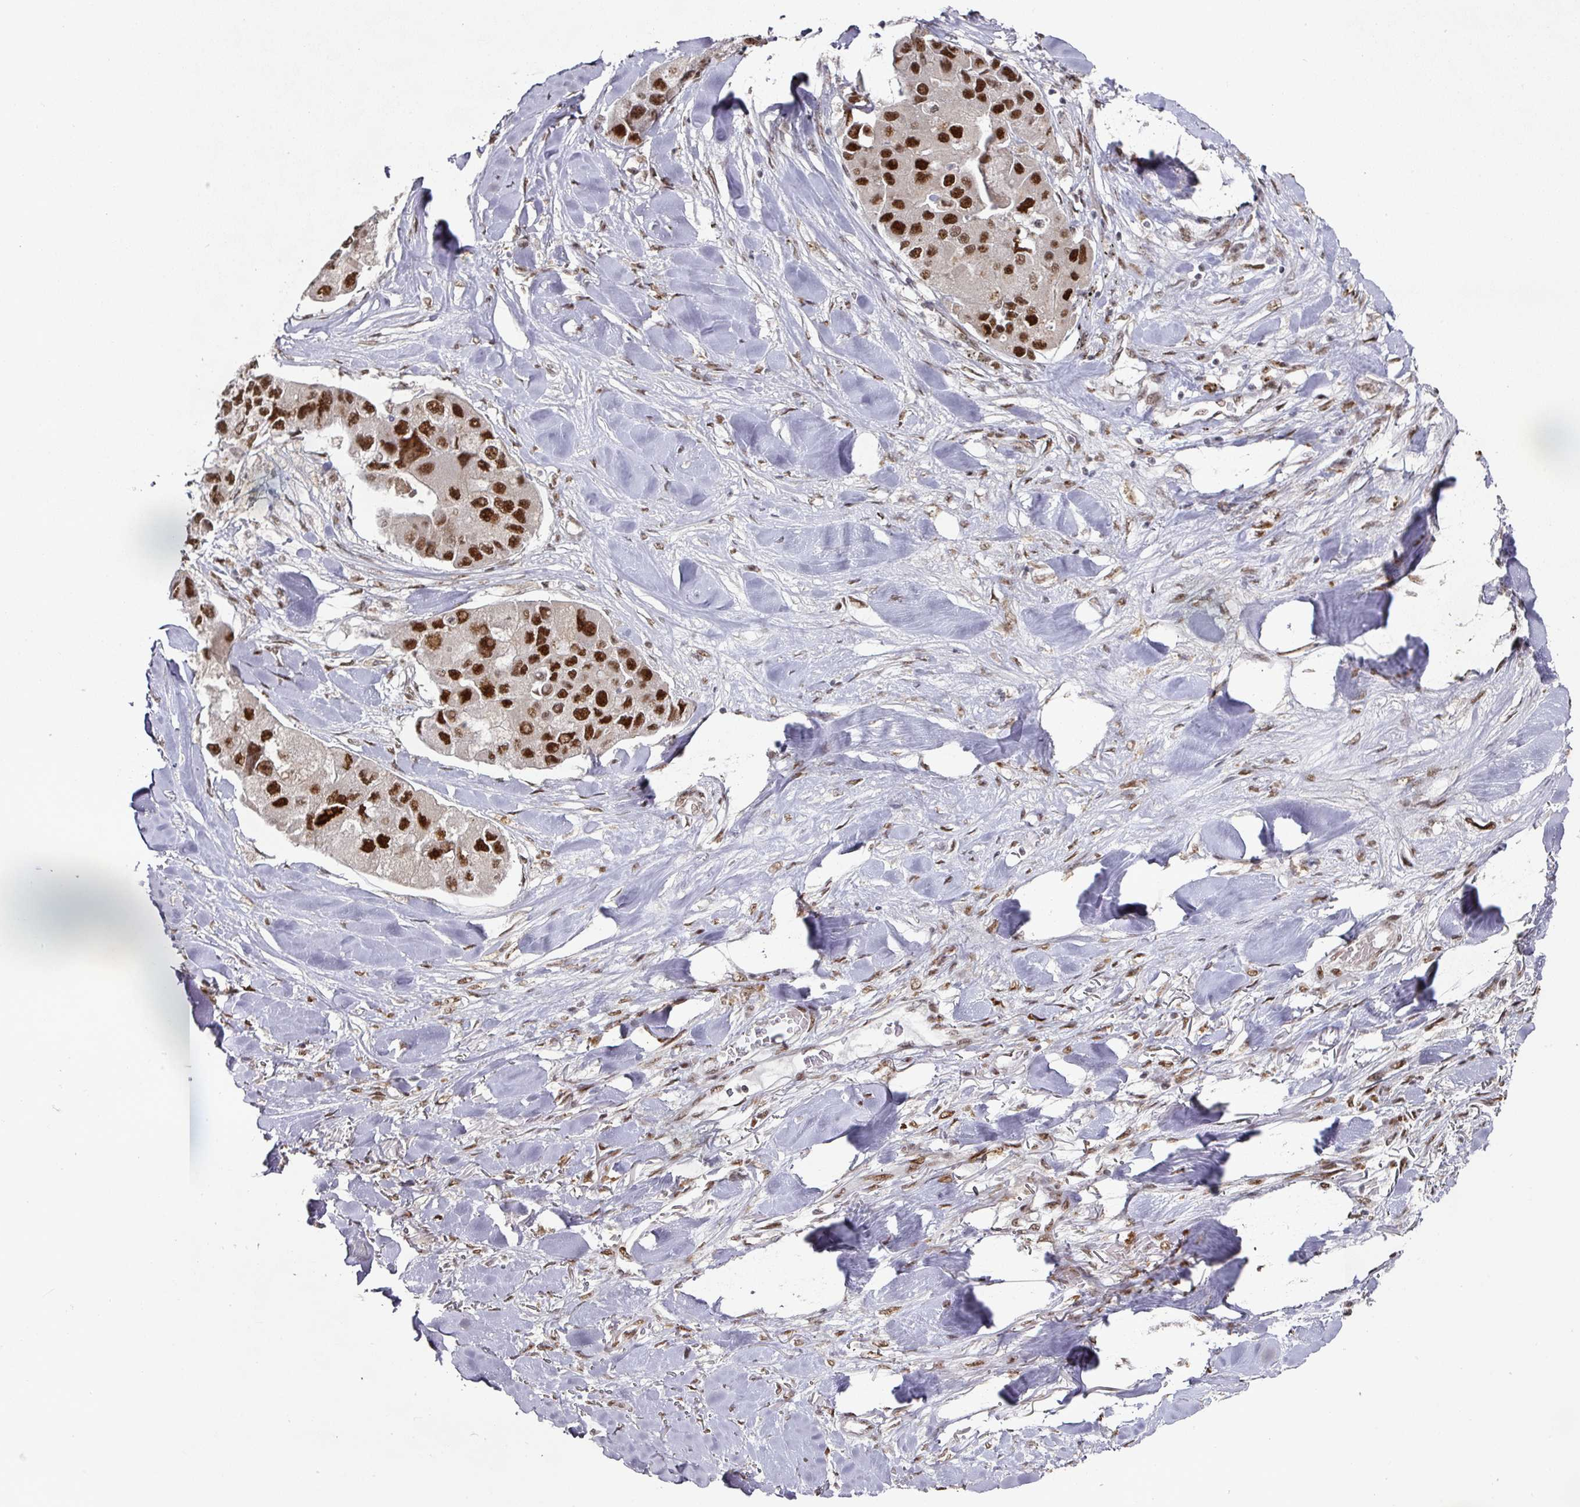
{"staining": {"intensity": "strong", "quantity": ">75%", "location": "nuclear"}, "tissue": "lung cancer", "cell_type": "Tumor cells", "image_type": "cancer", "snomed": [{"axis": "morphology", "description": "Adenocarcinoma, NOS"}, {"axis": "topography", "description": "Lung"}], "caption": "Brown immunohistochemical staining in human lung adenocarcinoma exhibits strong nuclear staining in approximately >75% of tumor cells.", "gene": "MEPCE", "patient": {"sex": "female", "age": 54}}